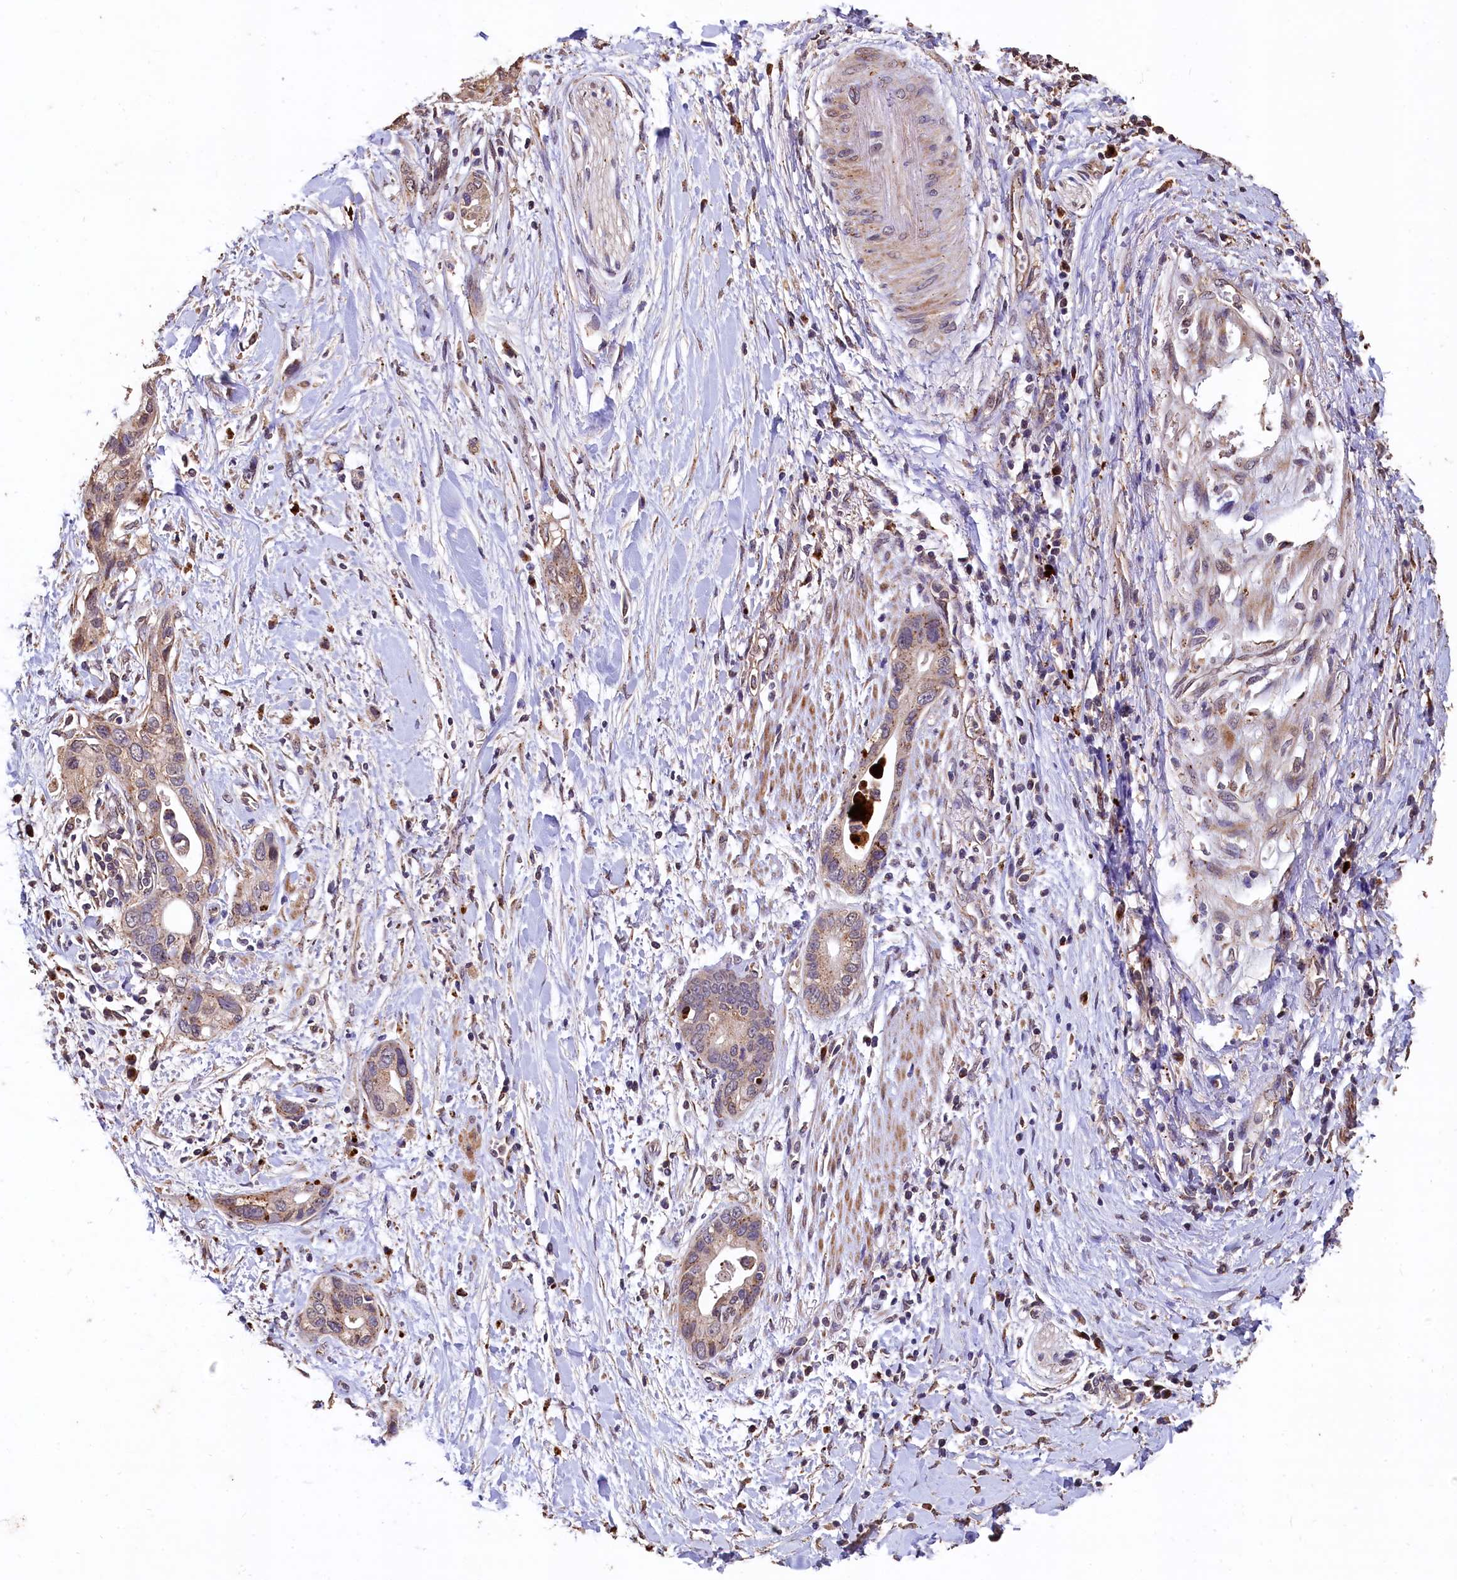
{"staining": {"intensity": "weak", "quantity": "25%-75%", "location": "cytoplasmic/membranous"}, "tissue": "pancreatic cancer", "cell_type": "Tumor cells", "image_type": "cancer", "snomed": [{"axis": "morphology", "description": "Normal tissue, NOS"}, {"axis": "morphology", "description": "Adenocarcinoma, NOS"}, {"axis": "topography", "description": "Pancreas"}, {"axis": "topography", "description": "Peripheral nerve tissue"}], "caption": "This image demonstrates pancreatic adenocarcinoma stained with immunohistochemistry (IHC) to label a protein in brown. The cytoplasmic/membranous of tumor cells show weak positivity for the protein. Nuclei are counter-stained blue.", "gene": "LSM4", "patient": {"sex": "male", "age": 59}}